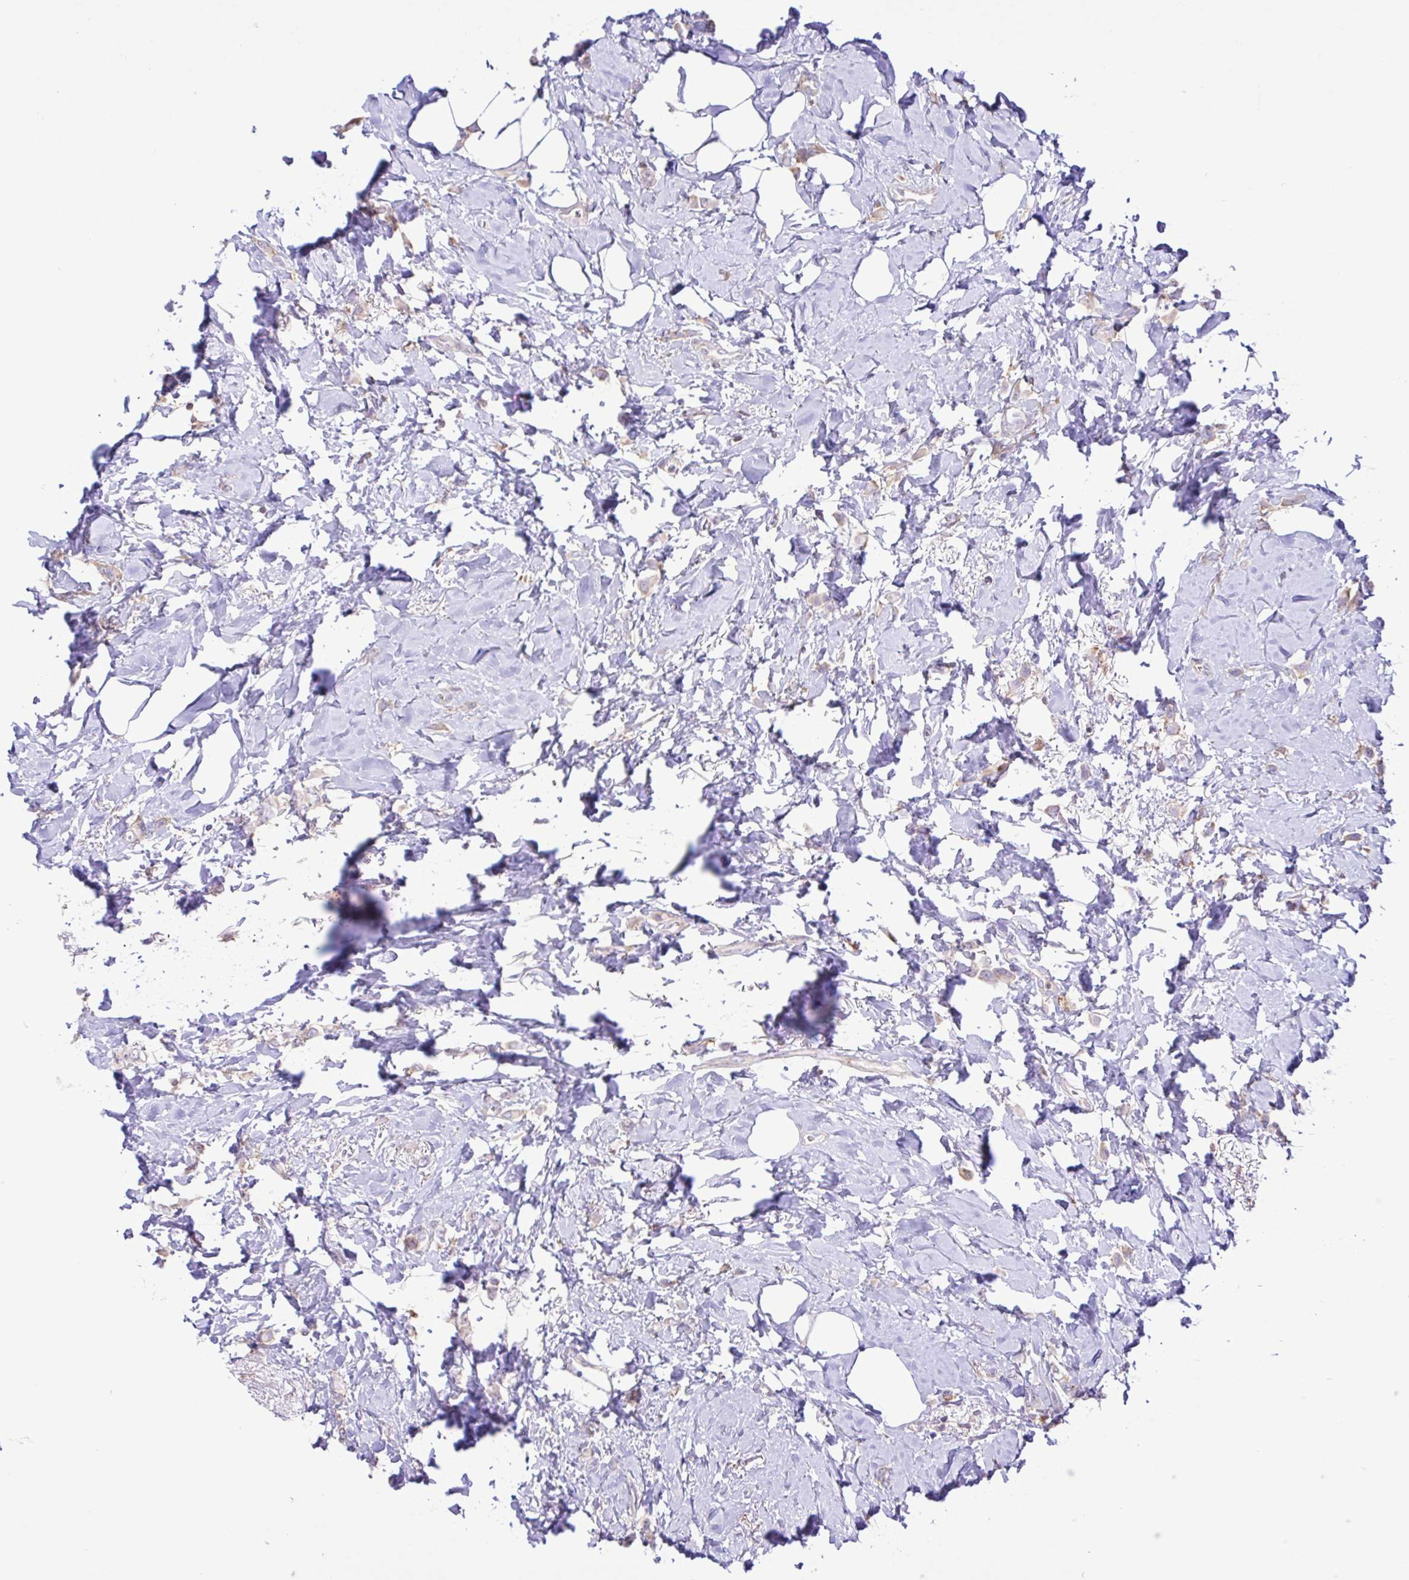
{"staining": {"intensity": "negative", "quantity": "none", "location": "none"}, "tissue": "breast cancer", "cell_type": "Tumor cells", "image_type": "cancer", "snomed": [{"axis": "morphology", "description": "Lobular carcinoma"}, {"axis": "topography", "description": "Breast"}], "caption": "Immunohistochemistry (IHC) photomicrograph of human breast cancer (lobular carcinoma) stained for a protein (brown), which demonstrates no expression in tumor cells.", "gene": "CYP17A1", "patient": {"sex": "female", "age": 66}}